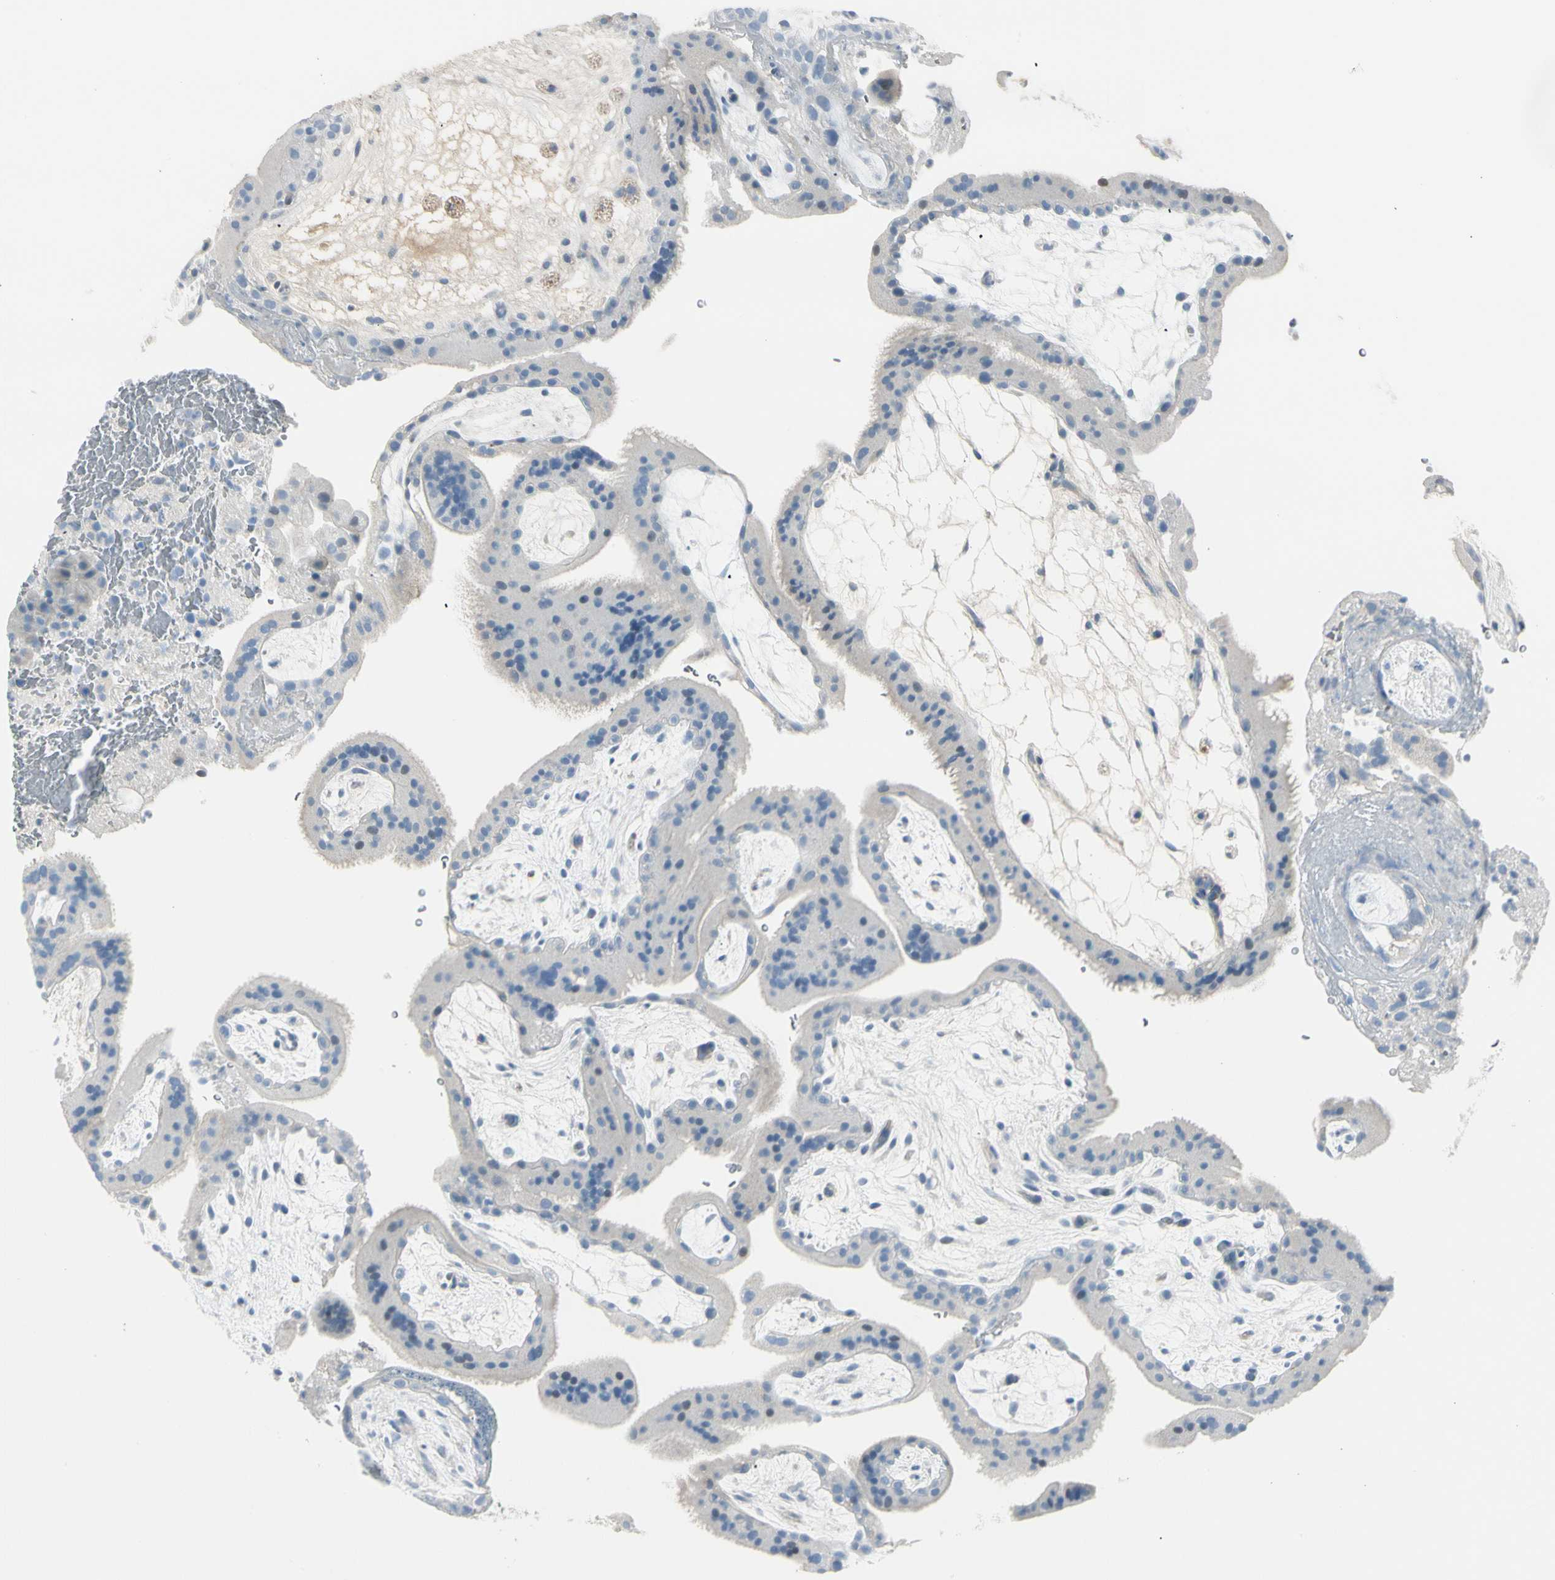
{"staining": {"intensity": "weak", "quantity": "<25%", "location": "cytoplasmic/membranous"}, "tissue": "placenta", "cell_type": "Trophoblastic cells", "image_type": "normal", "snomed": [{"axis": "morphology", "description": "Normal tissue, NOS"}, {"axis": "topography", "description": "Placenta"}], "caption": "This is a histopathology image of immunohistochemistry (IHC) staining of benign placenta, which shows no positivity in trophoblastic cells. Brightfield microscopy of immunohistochemistry stained with DAB (brown) and hematoxylin (blue), captured at high magnification.", "gene": "CACNA2D1", "patient": {"sex": "female", "age": 19}}